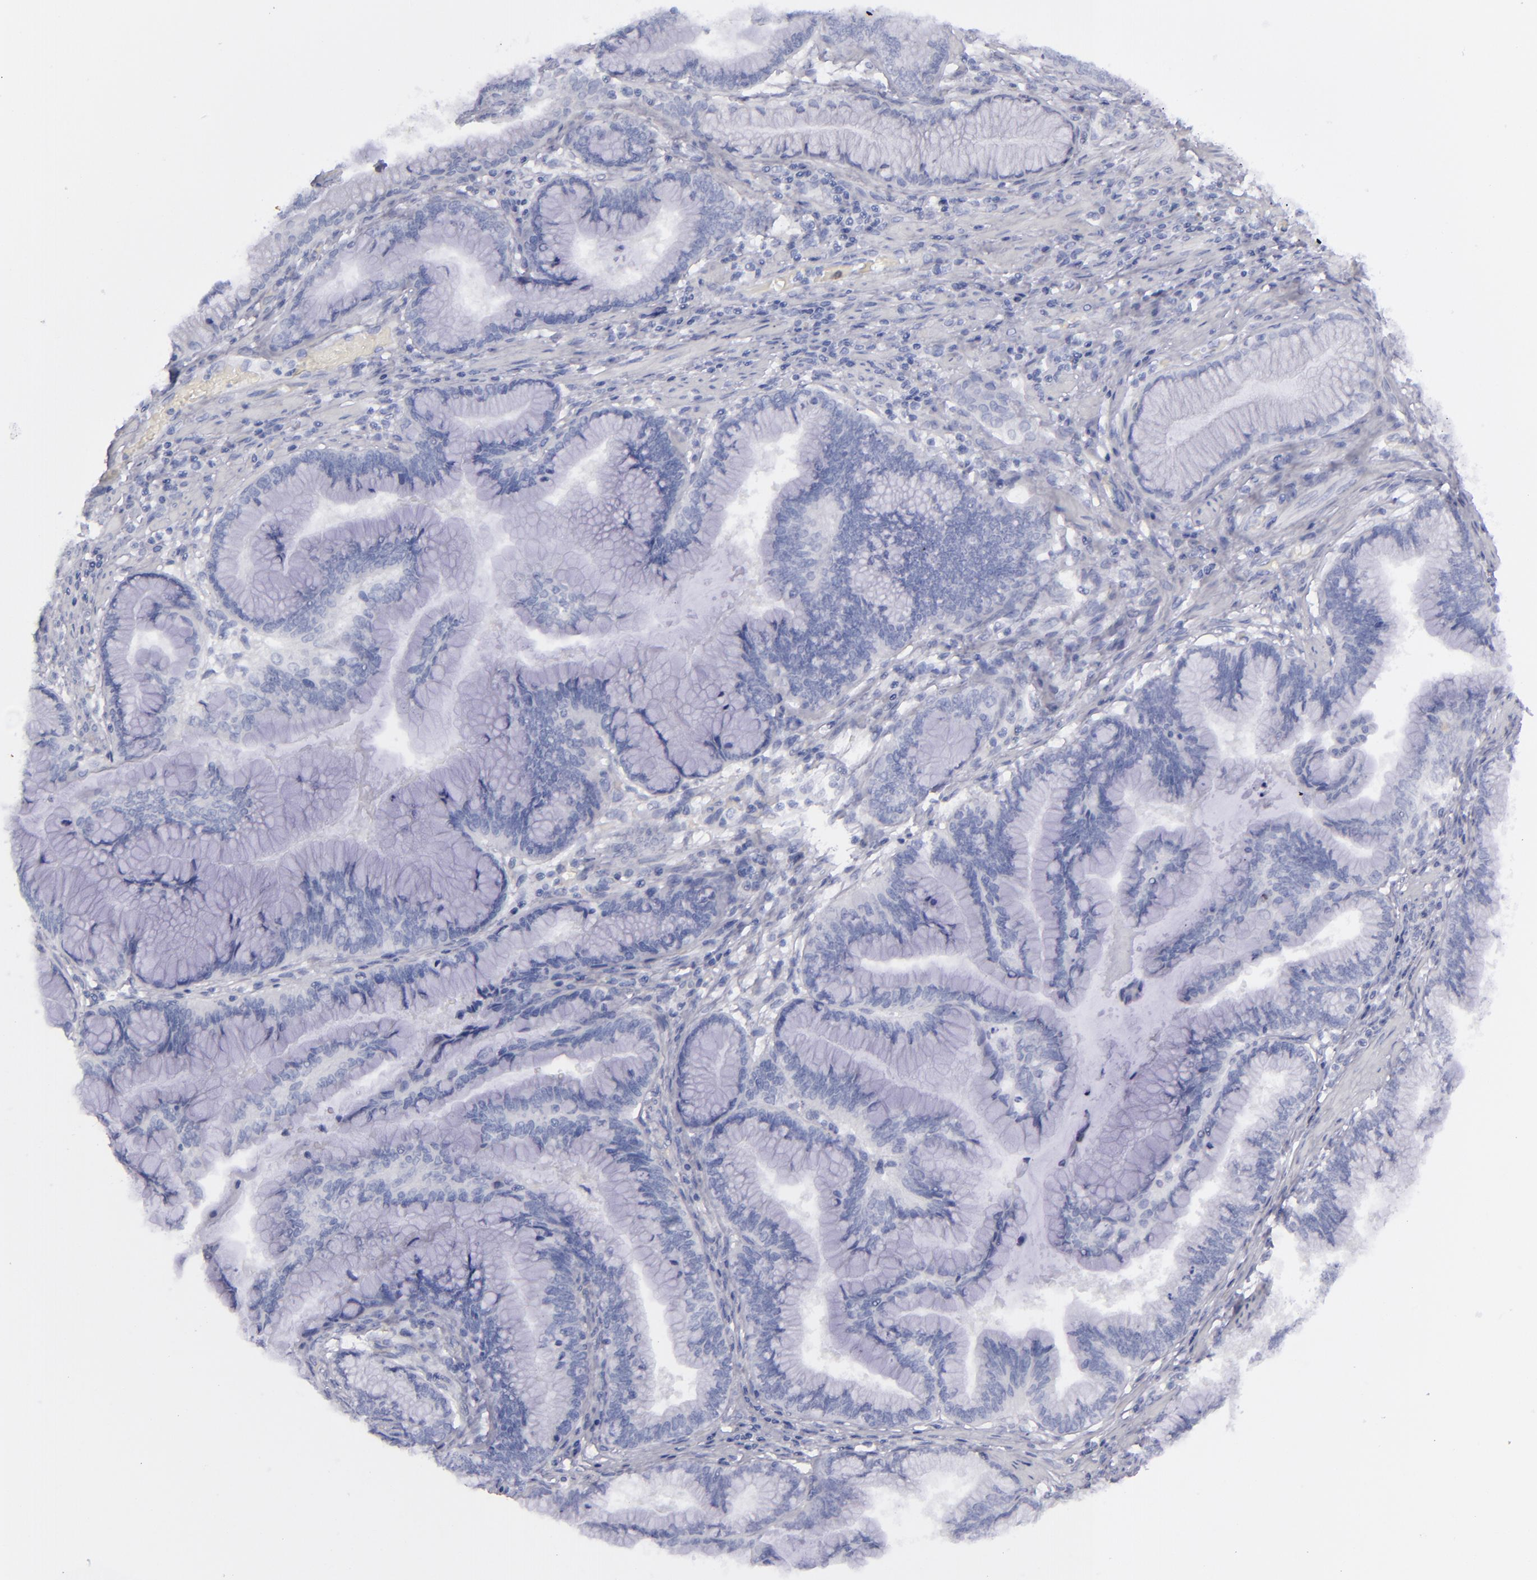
{"staining": {"intensity": "negative", "quantity": "none", "location": "none"}, "tissue": "pancreatic cancer", "cell_type": "Tumor cells", "image_type": "cancer", "snomed": [{"axis": "morphology", "description": "Adenocarcinoma, NOS"}, {"axis": "topography", "description": "Pancreas"}], "caption": "Tumor cells are negative for brown protein staining in adenocarcinoma (pancreatic).", "gene": "CD22", "patient": {"sex": "female", "age": 64}}